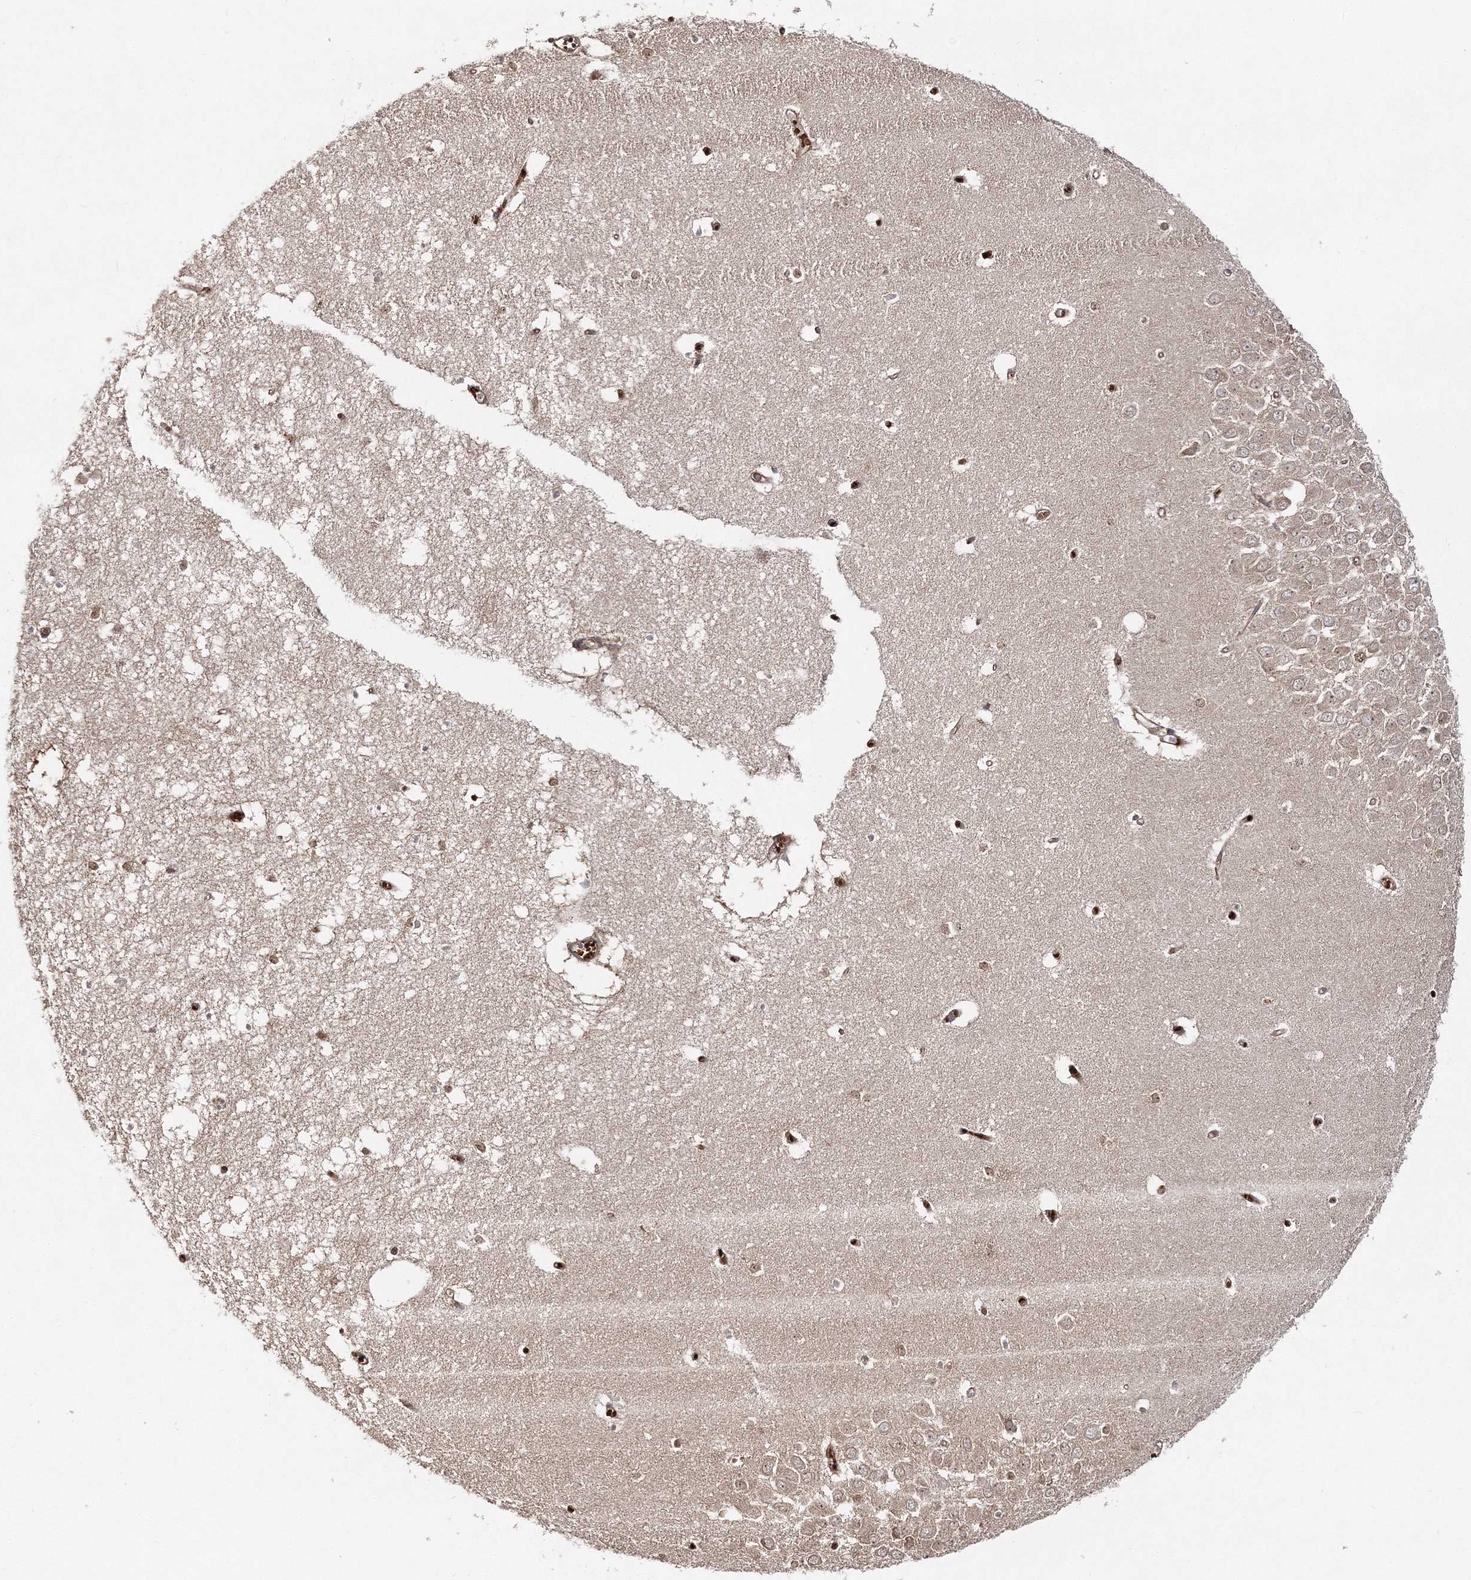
{"staining": {"intensity": "weak", "quantity": "<25%", "location": "nuclear"}, "tissue": "hippocampus", "cell_type": "Glial cells", "image_type": "normal", "snomed": [{"axis": "morphology", "description": "Normal tissue, NOS"}, {"axis": "topography", "description": "Hippocampus"}], "caption": "The photomicrograph exhibits no staining of glial cells in unremarkable hippocampus.", "gene": "PCBD2", "patient": {"sex": "male", "age": 70}}